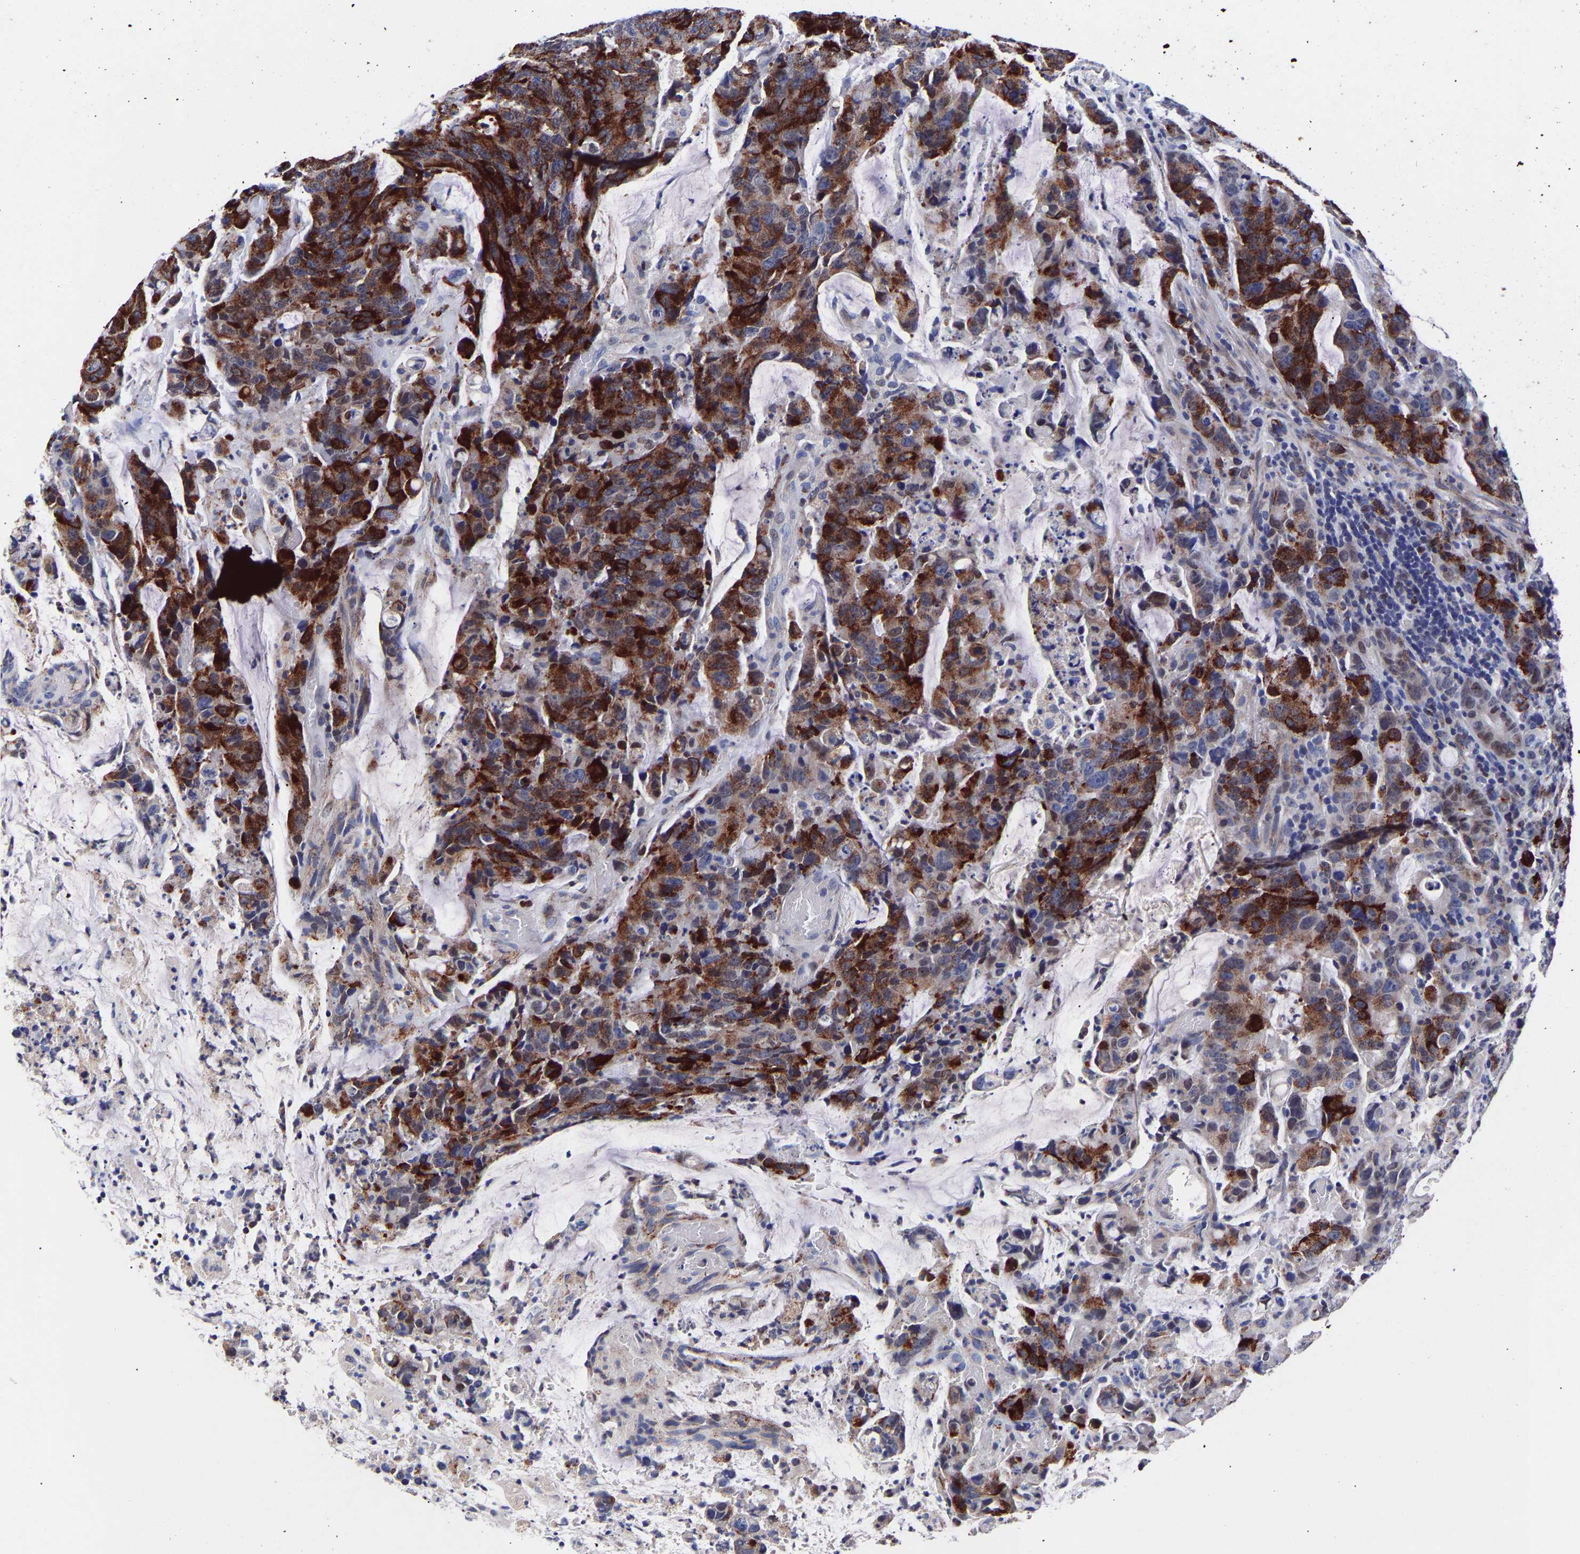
{"staining": {"intensity": "strong", "quantity": ">75%", "location": "cytoplasmic/membranous"}, "tissue": "colorectal cancer", "cell_type": "Tumor cells", "image_type": "cancer", "snomed": [{"axis": "morphology", "description": "Adenocarcinoma, NOS"}, {"axis": "topography", "description": "Colon"}], "caption": "A photomicrograph of colorectal cancer stained for a protein exhibits strong cytoplasmic/membranous brown staining in tumor cells. (DAB IHC, brown staining for protein, blue staining for nuclei).", "gene": "SEM1", "patient": {"sex": "female", "age": 86}}